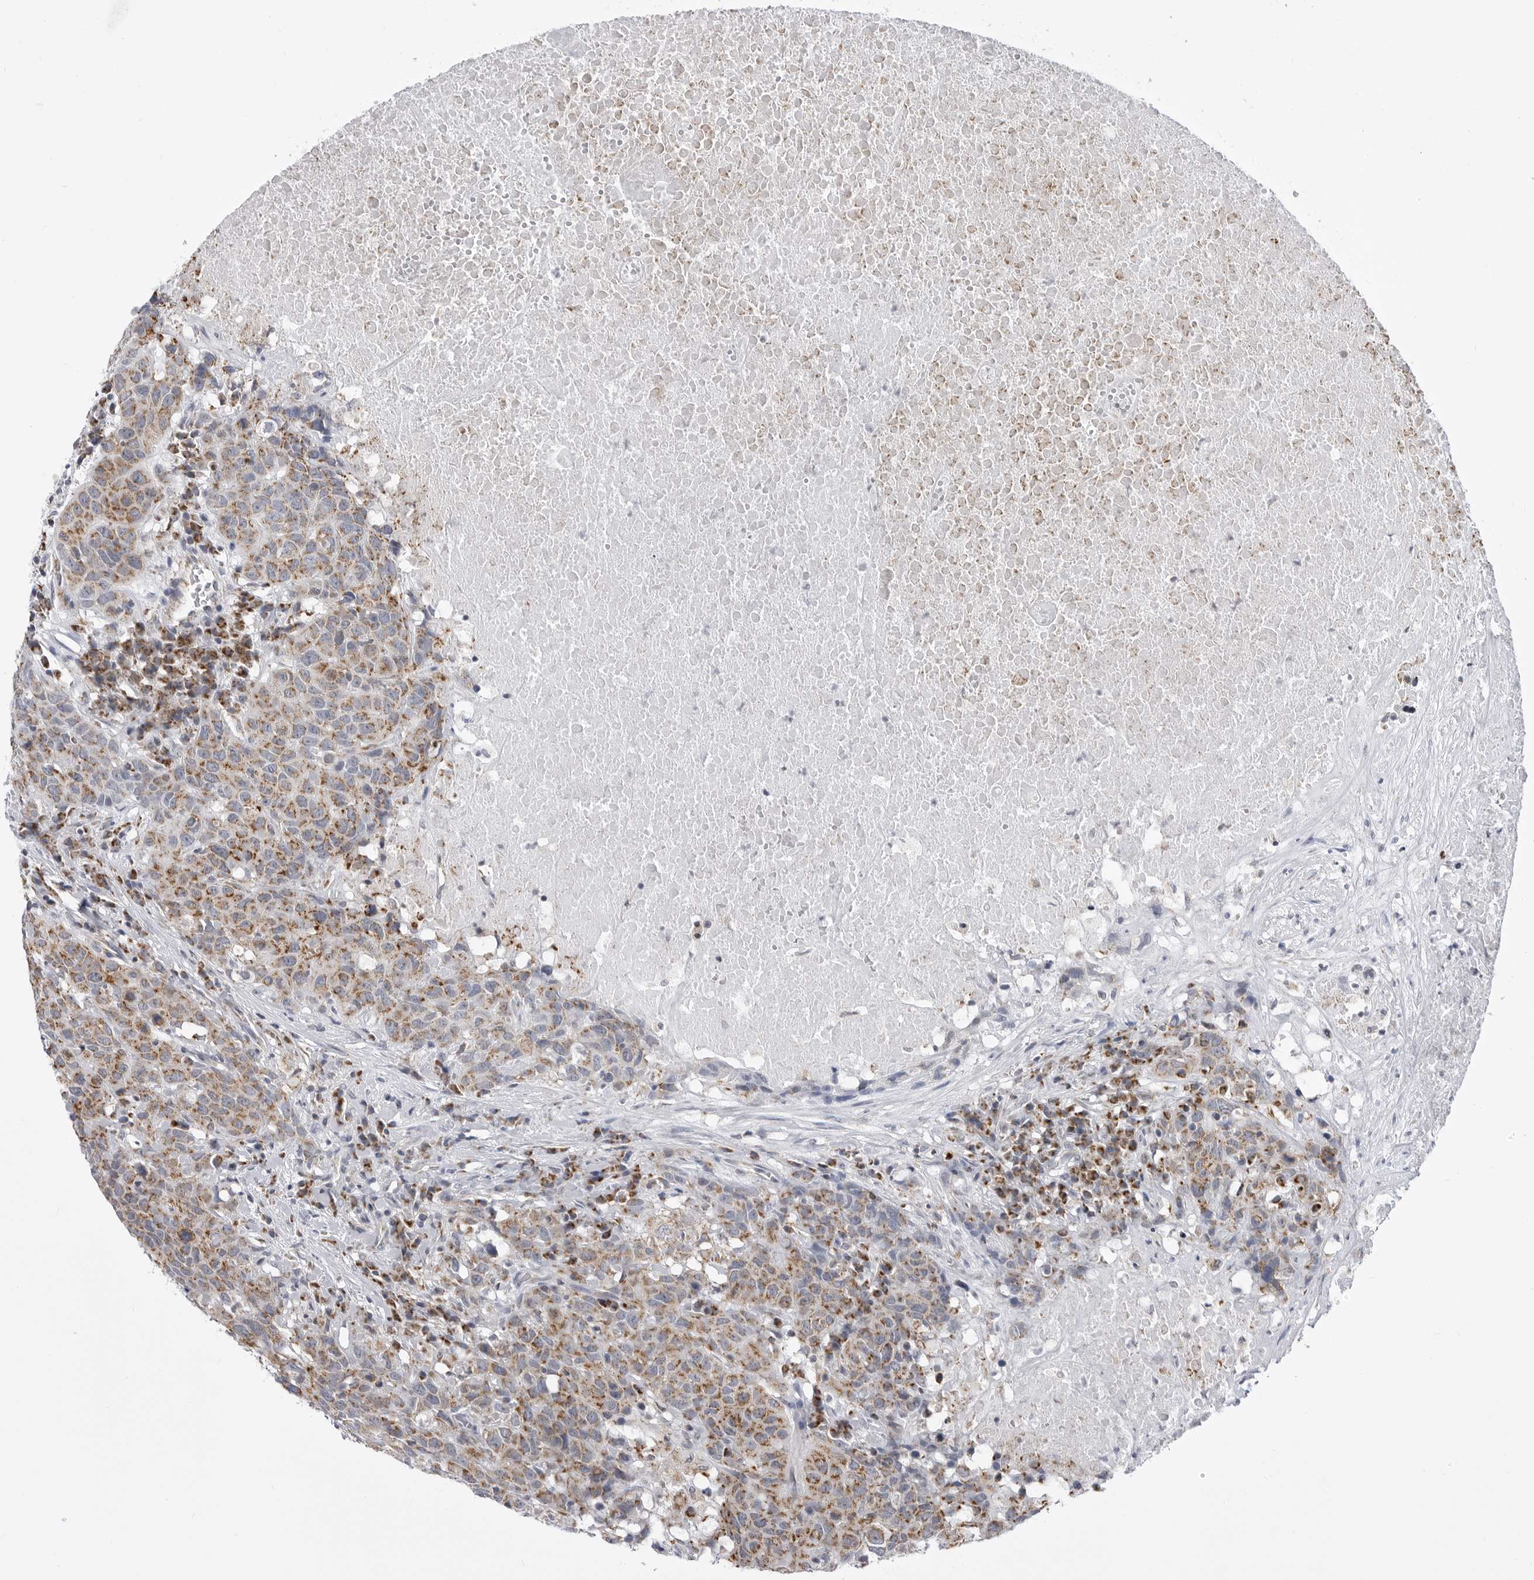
{"staining": {"intensity": "moderate", "quantity": ">75%", "location": "cytoplasmic/membranous"}, "tissue": "head and neck cancer", "cell_type": "Tumor cells", "image_type": "cancer", "snomed": [{"axis": "morphology", "description": "Squamous cell carcinoma, NOS"}, {"axis": "topography", "description": "Head-Neck"}], "caption": "DAB immunohistochemical staining of human head and neck squamous cell carcinoma shows moderate cytoplasmic/membranous protein expression in approximately >75% of tumor cells.", "gene": "FH", "patient": {"sex": "male", "age": 66}}